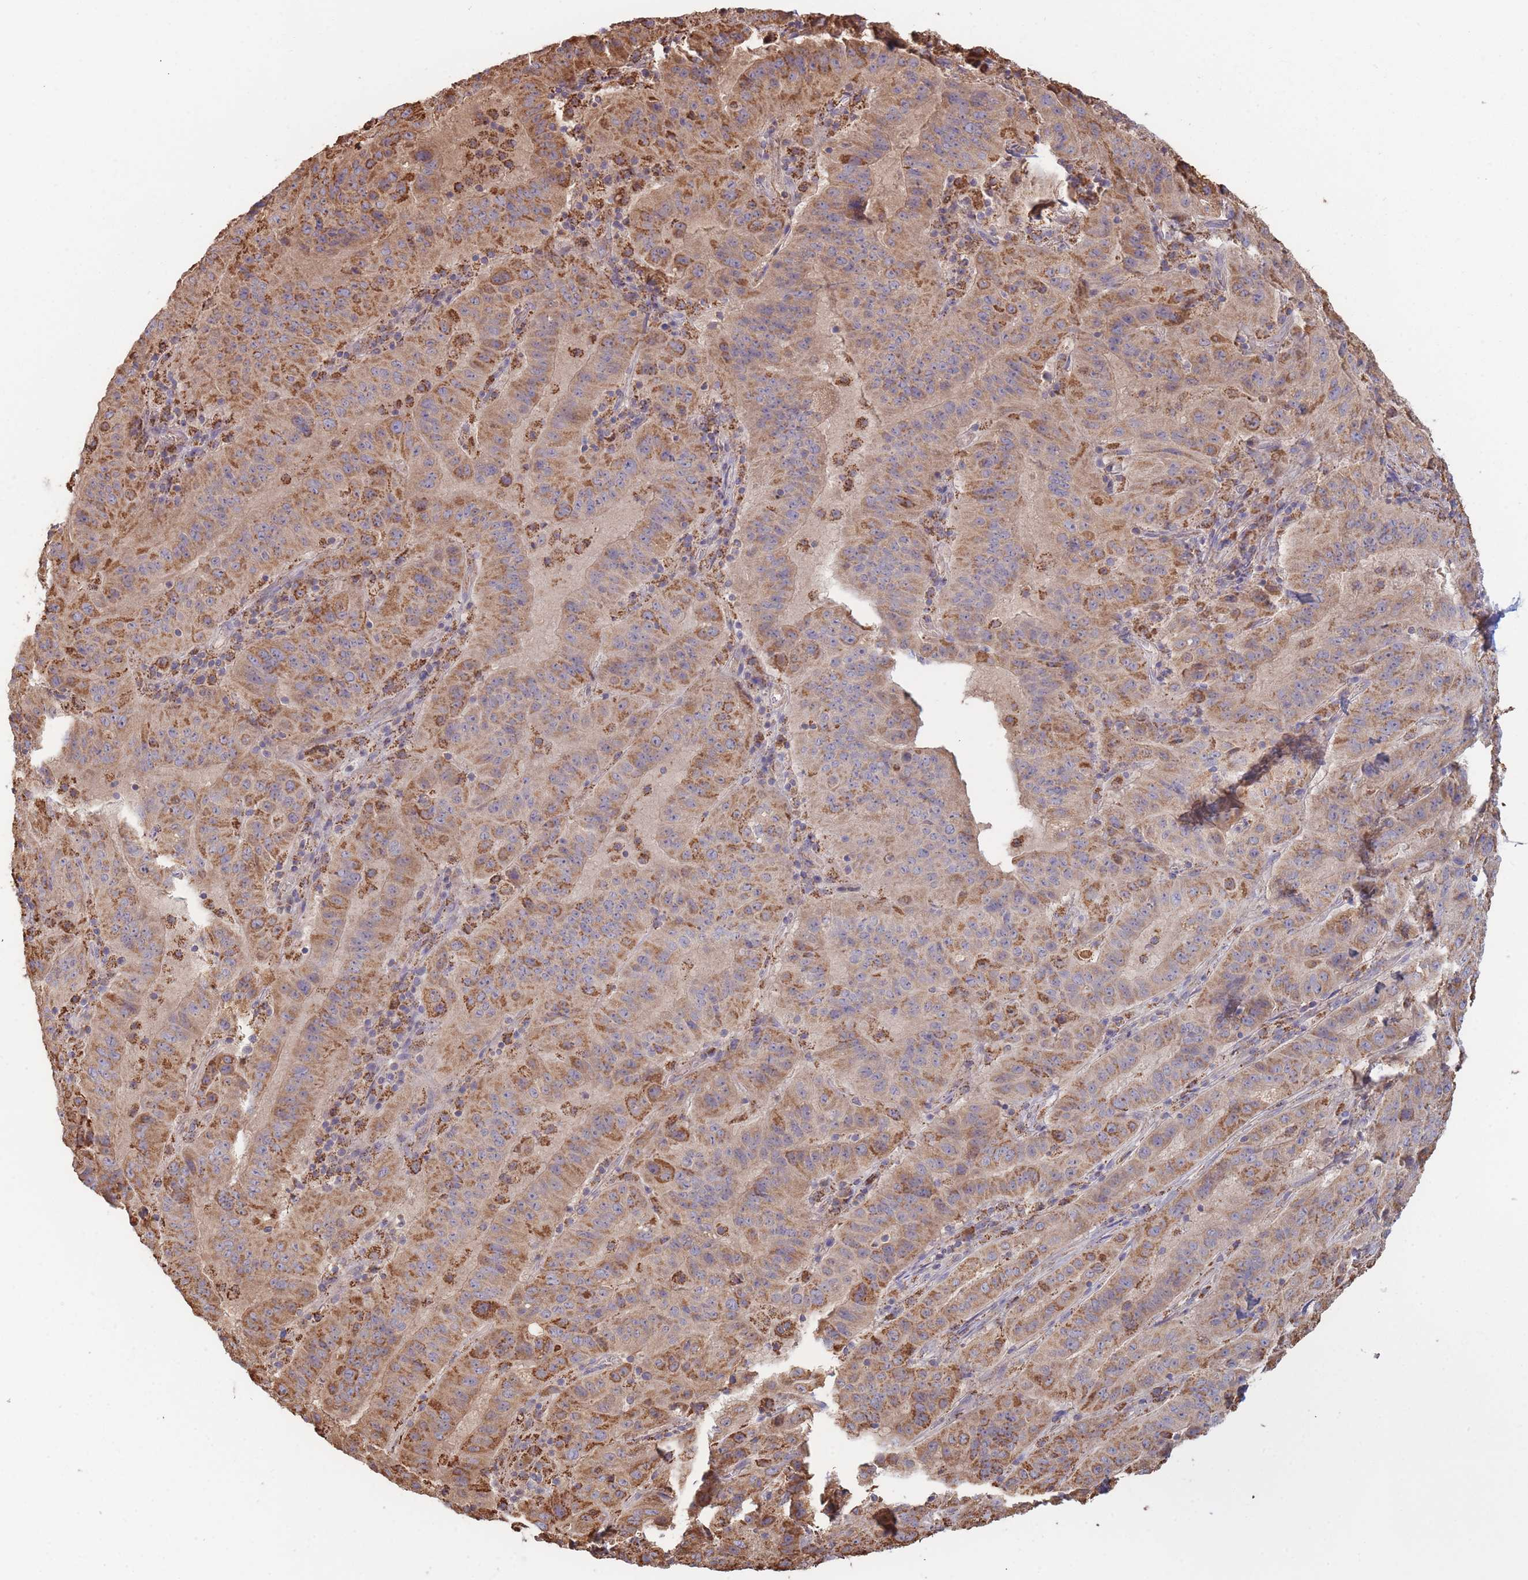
{"staining": {"intensity": "moderate", "quantity": ">75%", "location": "cytoplasmic/membranous"}, "tissue": "pancreatic cancer", "cell_type": "Tumor cells", "image_type": "cancer", "snomed": [{"axis": "morphology", "description": "Adenocarcinoma, NOS"}, {"axis": "topography", "description": "Pancreas"}], "caption": "IHC staining of adenocarcinoma (pancreatic), which displays medium levels of moderate cytoplasmic/membranous expression in about >75% of tumor cells indicating moderate cytoplasmic/membranous protein positivity. The staining was performed using DAB (brown) for protein detection and nuclei were counterstained in hematoxylin (blue).", "gene": "MRPL17", "patient": {"sex": "male", "age": 63}}